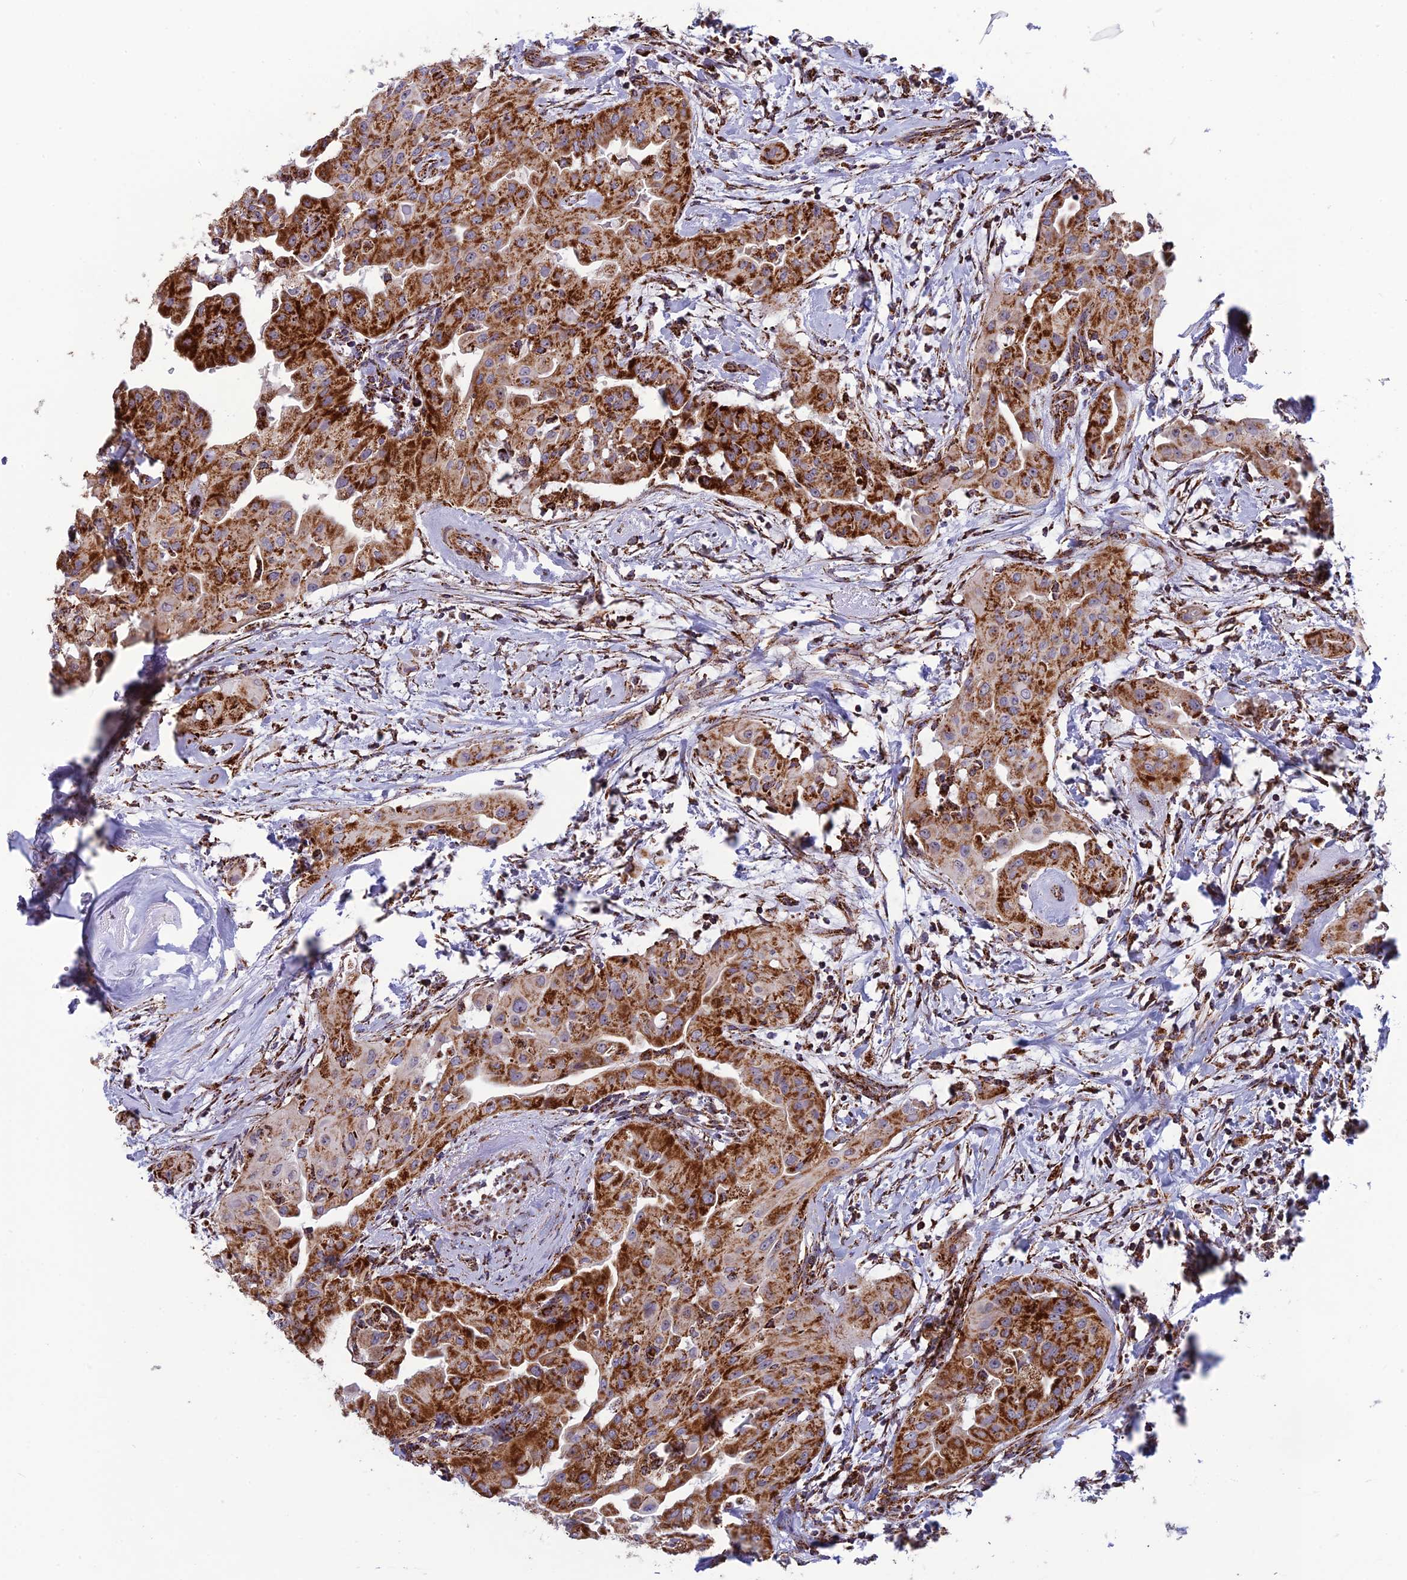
{"staining": {"intensity": "moderate", "quantity": ">75%", "location": "cytoplasmic/membranous"}, "tissue": "thyroid cancer", "cell_type": "Tumor cells", "image_type": "cancer", "snomed": [{"axis": "morphology", "description": "Papillary adenocarcinoma, NOS"}, {"axis": "topography", "description": "Thyroid gland"}], "caption": "The immunohistochemical stain shows moderate cytoplasmic/membranous positivity in tumor cells of papillary adenocarcinoma (thyroid) tissue. Immunohistochemistry (ihc) stains the protein of interest in brown and the nuclei are stained blue.", "gene": "MRPS18B", "patient": {"sex": "female", "age": 59}}